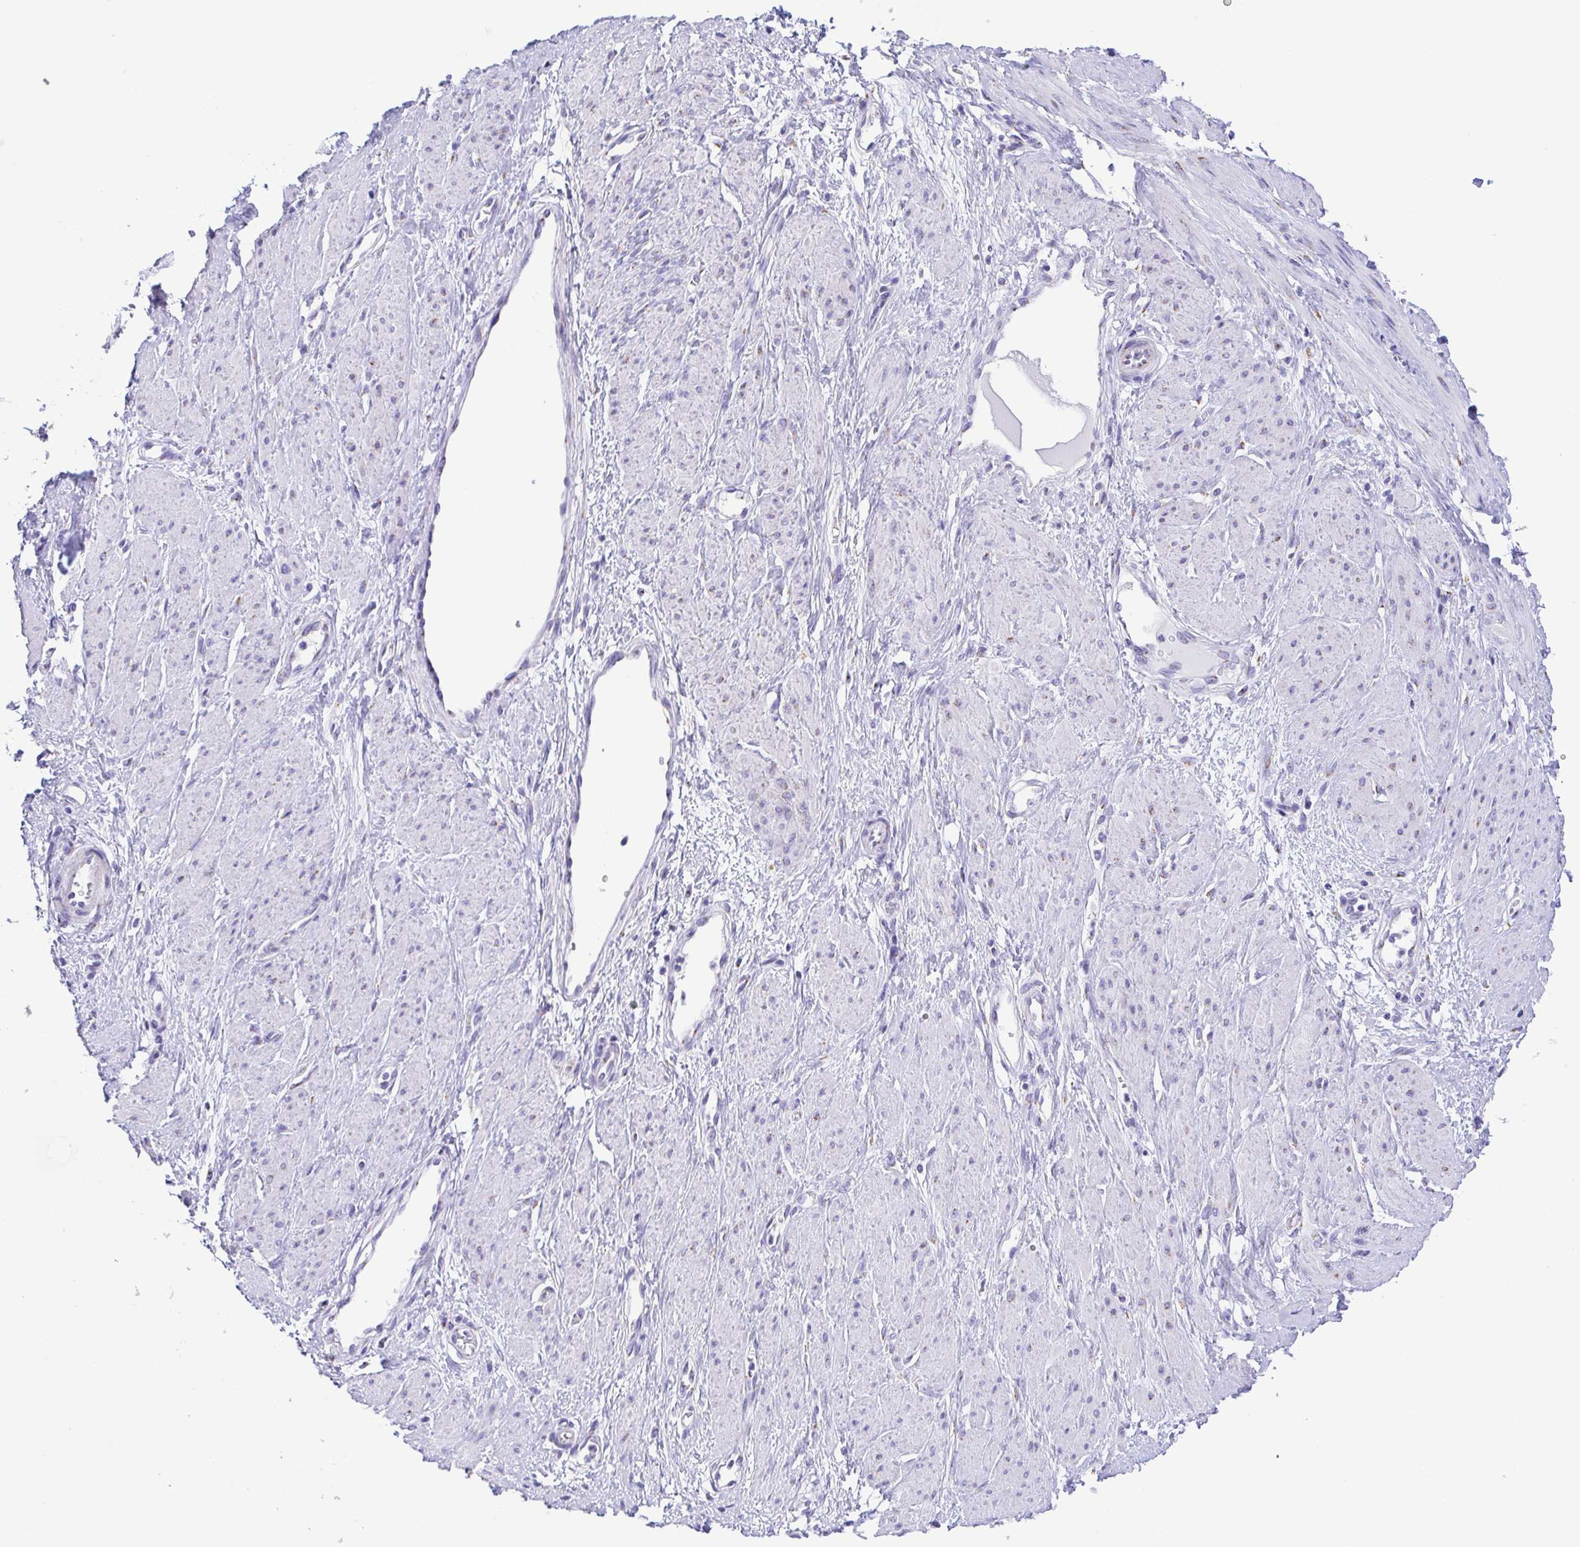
{"staining": {"intensity": "negative", "quantity": "none", "location": "none"}, "tissue": "smooth muscle", "cell_type": "Smooth muscle cells", "image_type": "normal", "snomed": [{"axis": "morphology", "description": "Normal tissue, NOS"}, {"axis": "topography", "description": "Smooth muscle"}, {"axis": "topography", "description": "Uterus"}], "caption": "Immunohistochemistry (IHC) histopathology image of normal human smooth muscle stained for a protein (brown), which demonstrates no staining in smooth muscle cells.", "gene": "SULT1B1", "patient": {"sex": "female", "age": 39}}